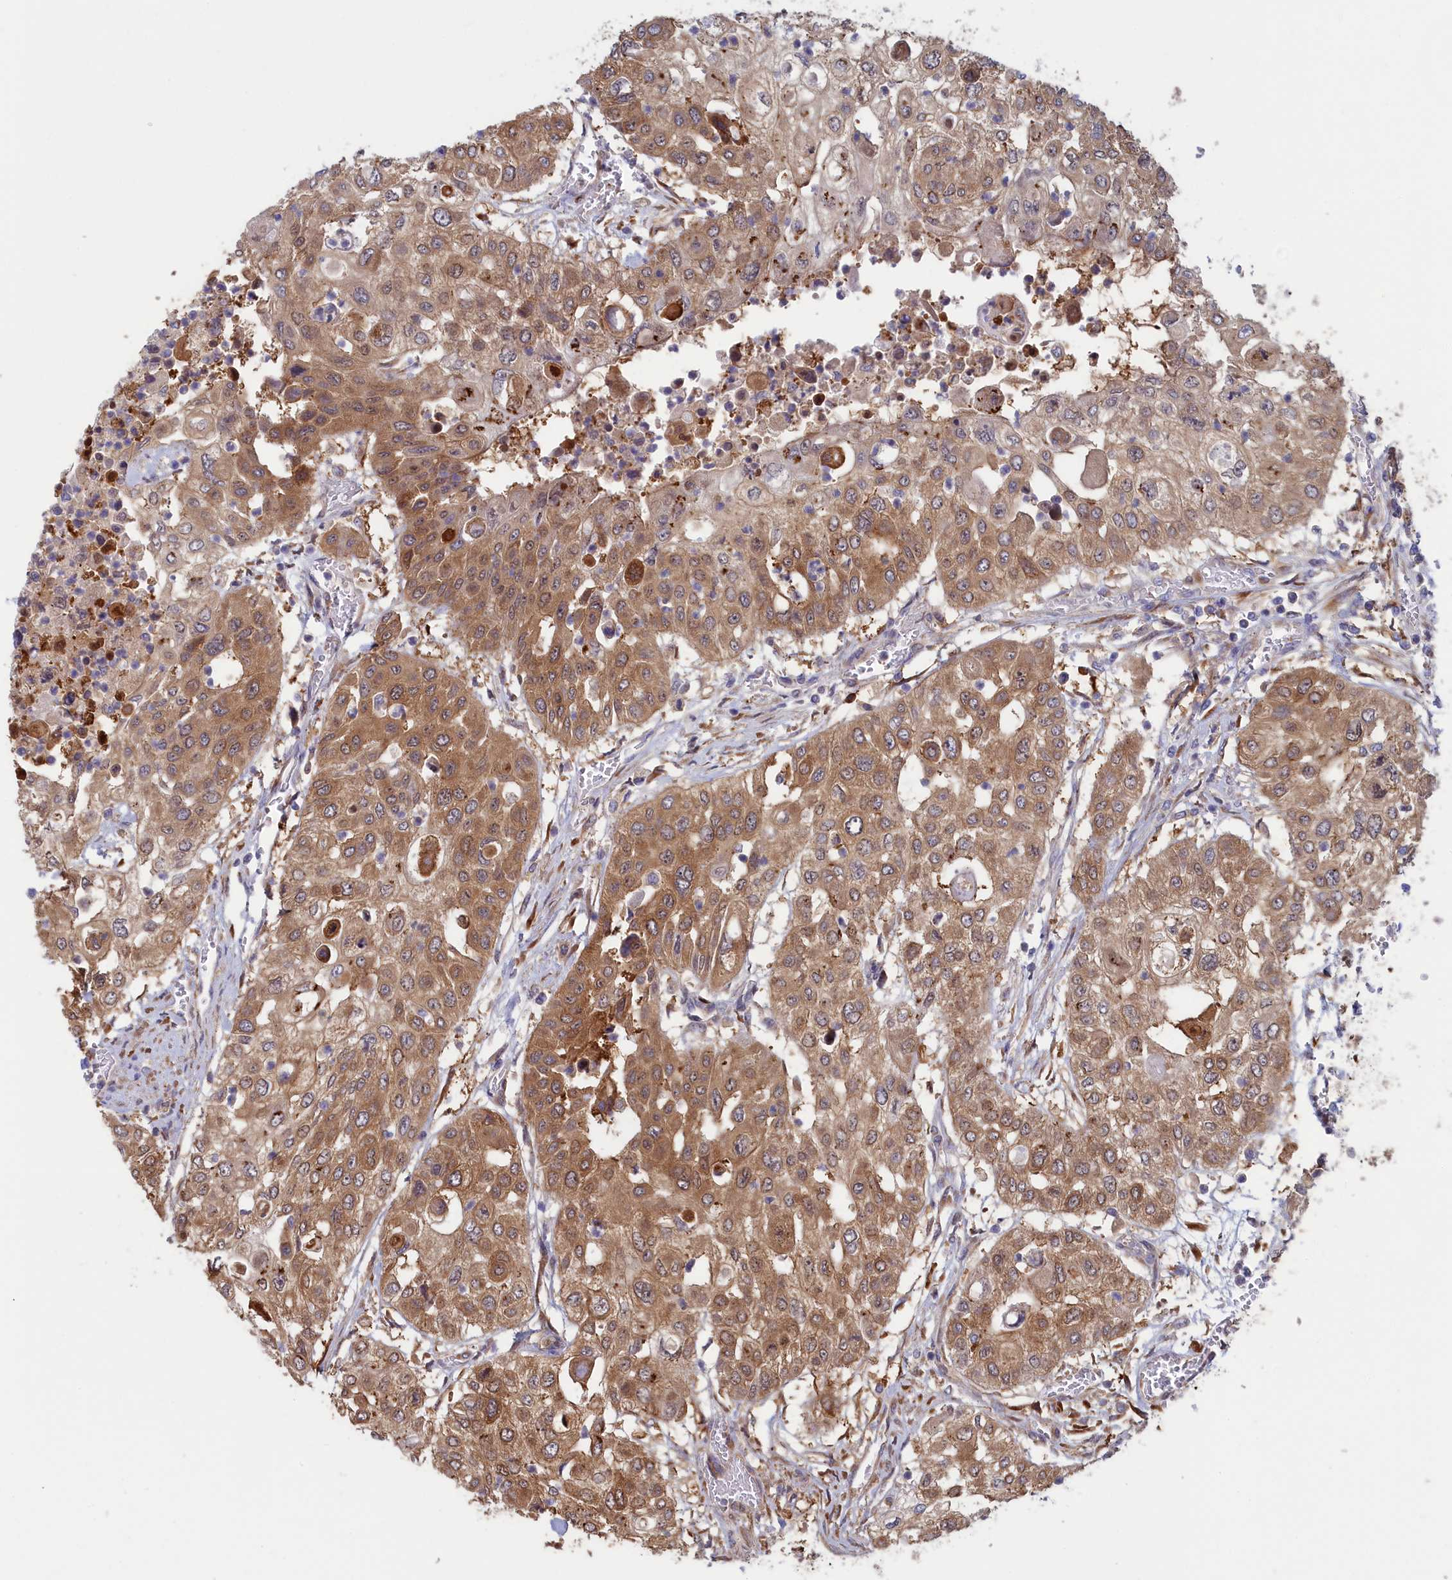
{"staining": {"intensity": "moderate", "quantity": ">75%", "location": "cytoplasmic/membranous"}, "tissue": "urothelial cancer", "cell_type": "Tumor cells", "image_type": "cancer", "snomed": [{"axis": "morphology", "description": "Urothelial carcinoma, High grade"}, {"axis": "topography", "description": "Urinary bladder"}], "caption": "Approximately >75% of tumor cells in urothelial carcinoma (high-grade) show moderate cytoplasmic/membranous protein positivity as visualized by brown immunohistochemical staining.", "gene": "SYNDIG1L", "patient": {"sex": "female", "age": 79}}